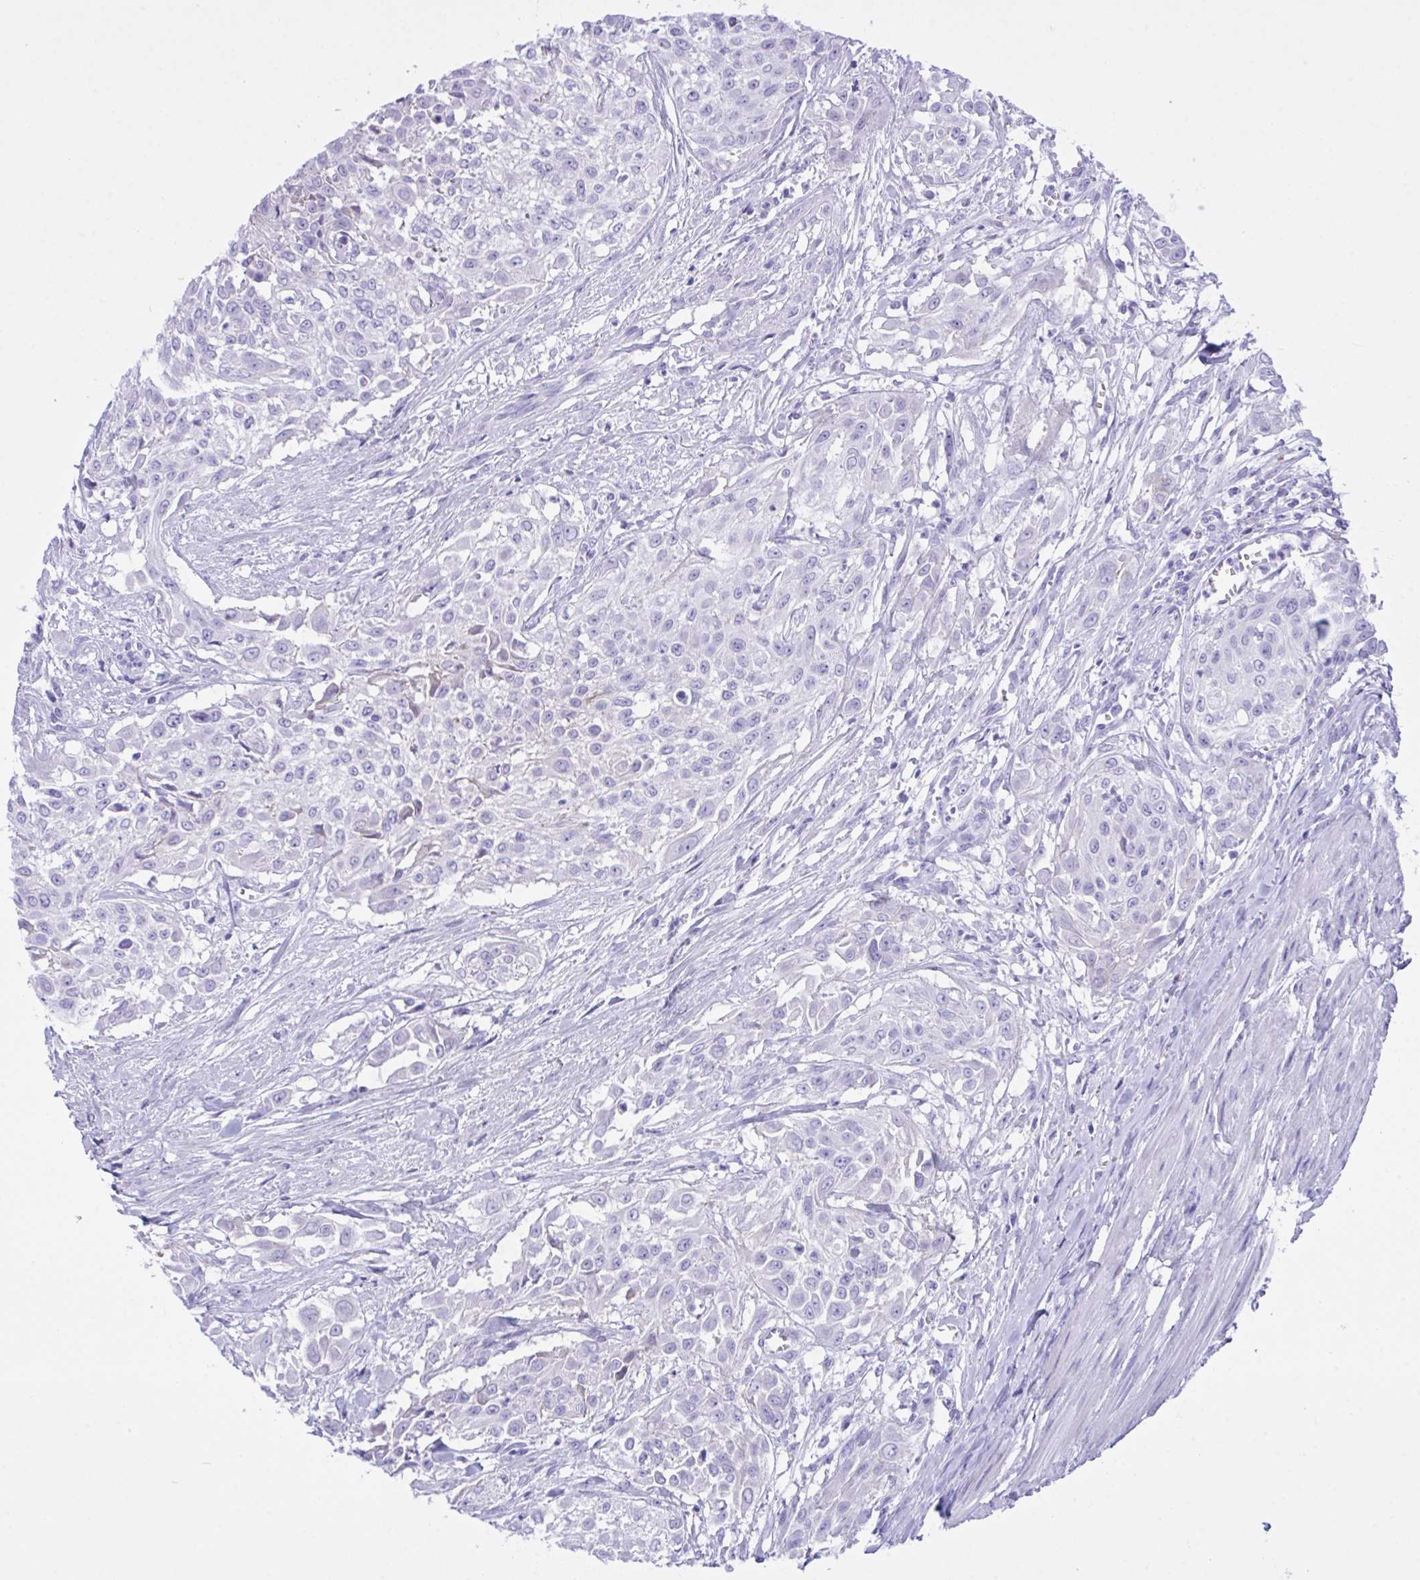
{"staining": {"intensity": "negative", "quantity": "none", "location": "none"}, "tissue": "urothelial cancer", "cell_type": "Tumor cells", "image_type": "cancer", "snomed": [{"axis": "morphology", "description": "Urothelial carcinoma, High grade"}, {"axis": "topography", "description": "Urinary bladder"}], "caption": "Immunohistochemistry (IHC) micrograph of urothelial cancer stained for a protein (brown), which displays no positivity in tumor cells. Nuclei are stained in blue.", "gene": "BEX5", "patient": {"sex": "male", "age": 57}}